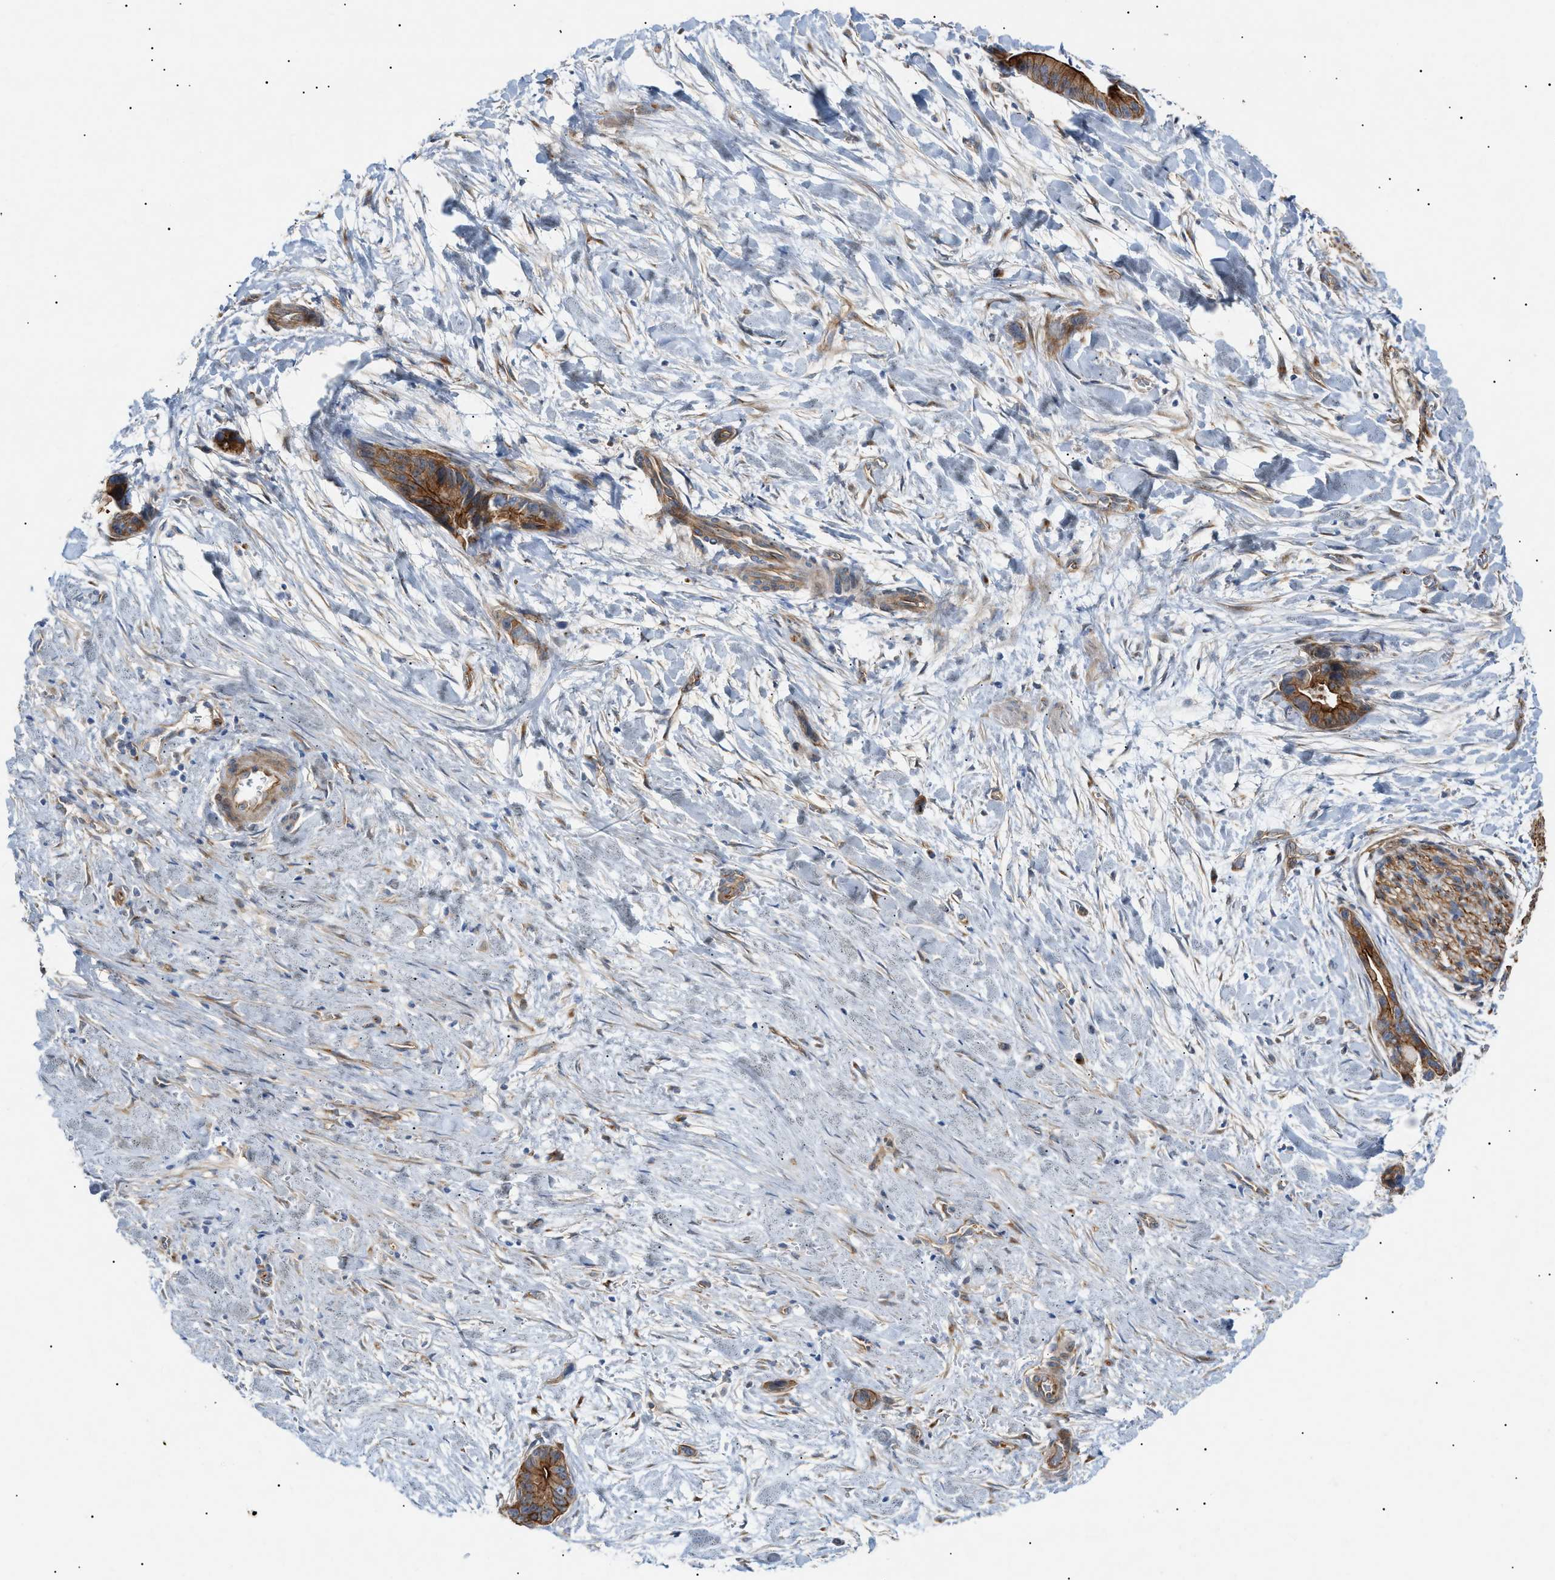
{"staining": {"intensity": "moderate", "quantity": ">75%", "location": "cytoplasmic/membranous"}, "tissue": "liver cancer", "cell_type": "Tumor cells", "image_type": "cancer", "snomed": [{"axis": "morphology", "description": "Cholangiocarcinoma"}, {"axis": "topography", "description": "Liver"}], "caption": "IHC micrograph of neoplastic tissue: liver cancer stained using IHC displays medium levels of moderate protein expression localized specifically in the cytoplasmic/membranous of tumor cells, appearing as a cytoplasmic/membranous brown color.", "gene": "ZFHX2", "patient": {"sex": "female", "age": 55}}